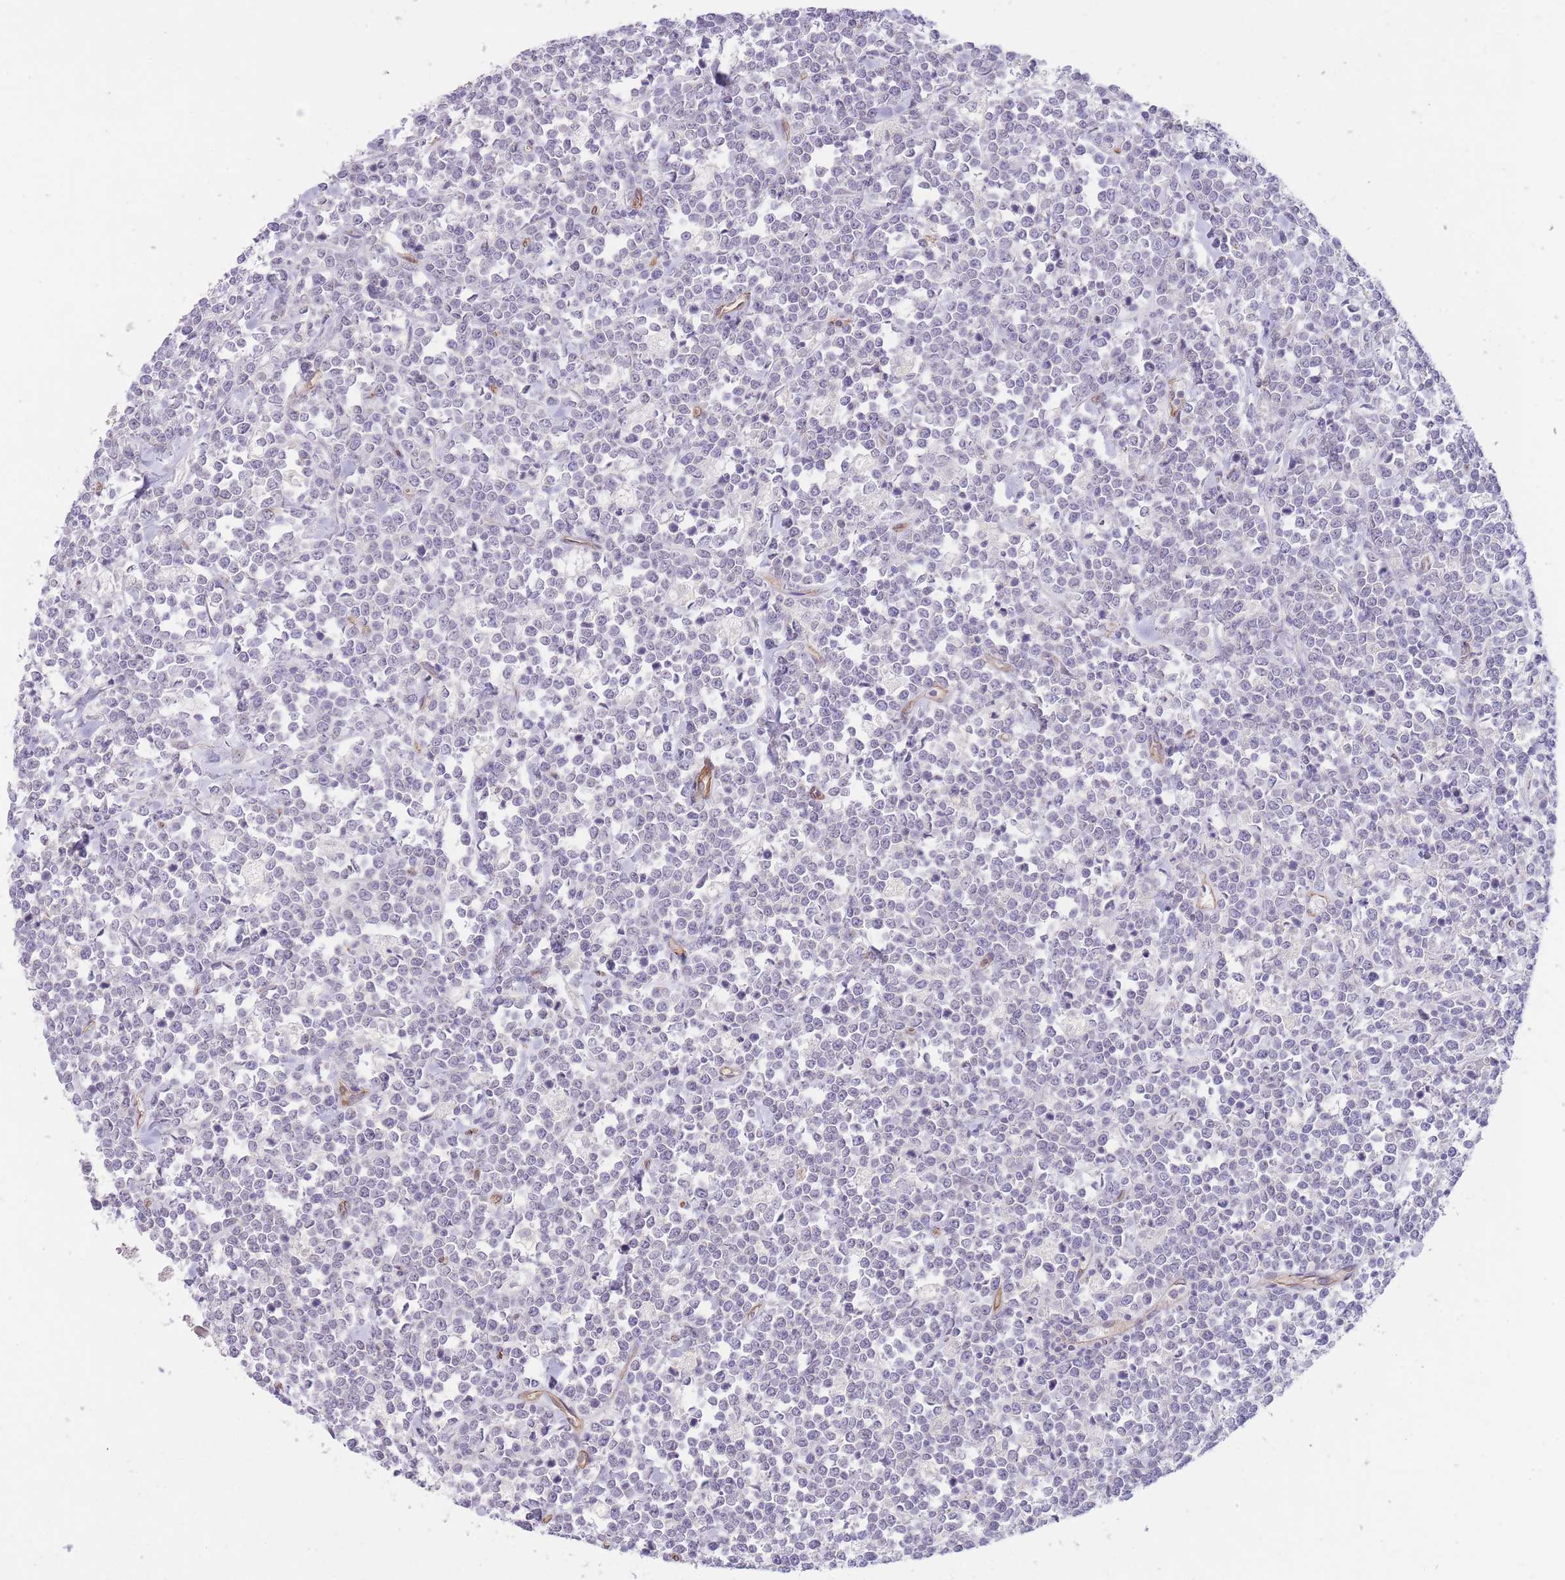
{"staining": {"intensity": "negative", "quantity": "none", "location": "none"}, "tissue": "lymphoma", "cell_type": "Tumor cells", "image_type": "cancer", "snomed": [{"axis": "morphology", "description": "Malignant lymphoma, non-Hodgkin's type, High grade"}, {"axis": "topography", "description": "Small intestine"}, {"axis": "topography", "description": "Colon"}], "caption": "A high-resolution micrograph shows IHC staining of malignant lymphoma, non-Hodgkin's type (high-grade), which displays no significant positivity in tumor cells.", "gene": "QTRT1", "patient": {"sex": "male", "age": 8}}